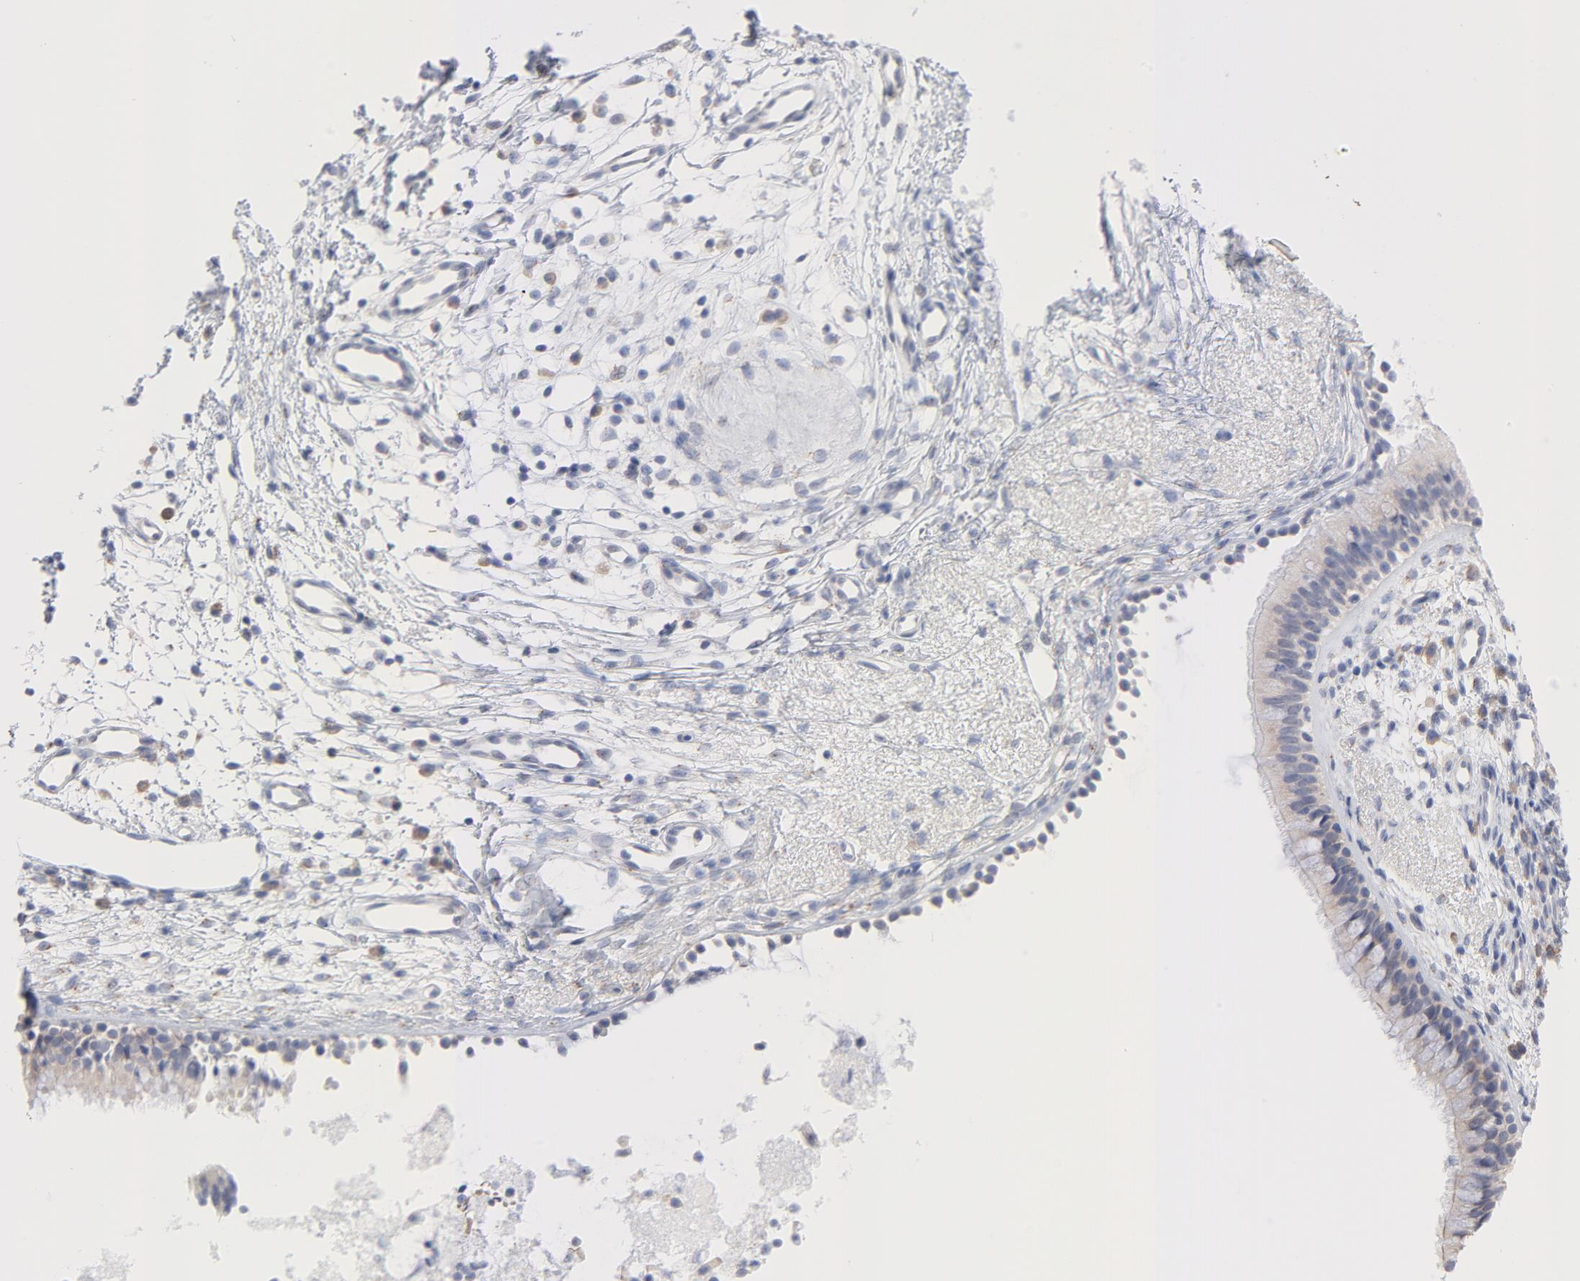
{"staining": {"intensity": "weak", "quantity": ">75%", "location": "cytoplasmic/membranous"}, "tissue": "nasopharynx", "cell_type": "Respiratory epithelial cells", "image_type": "normal", "snomed": [{"axis": "morphology", "description": "Normal tissue, NOS"}, {"axis": "topography", "description": "Nasopharynx"}], "caption": "This micrograph shows IHC staining of unremarkable nasopharynx, with low weak cytoplasmic/membranous expression in approximately >75% of respiratory epithelial cells.", "gene": "CPE", "patient": {"sex": "male", "age": 21}}